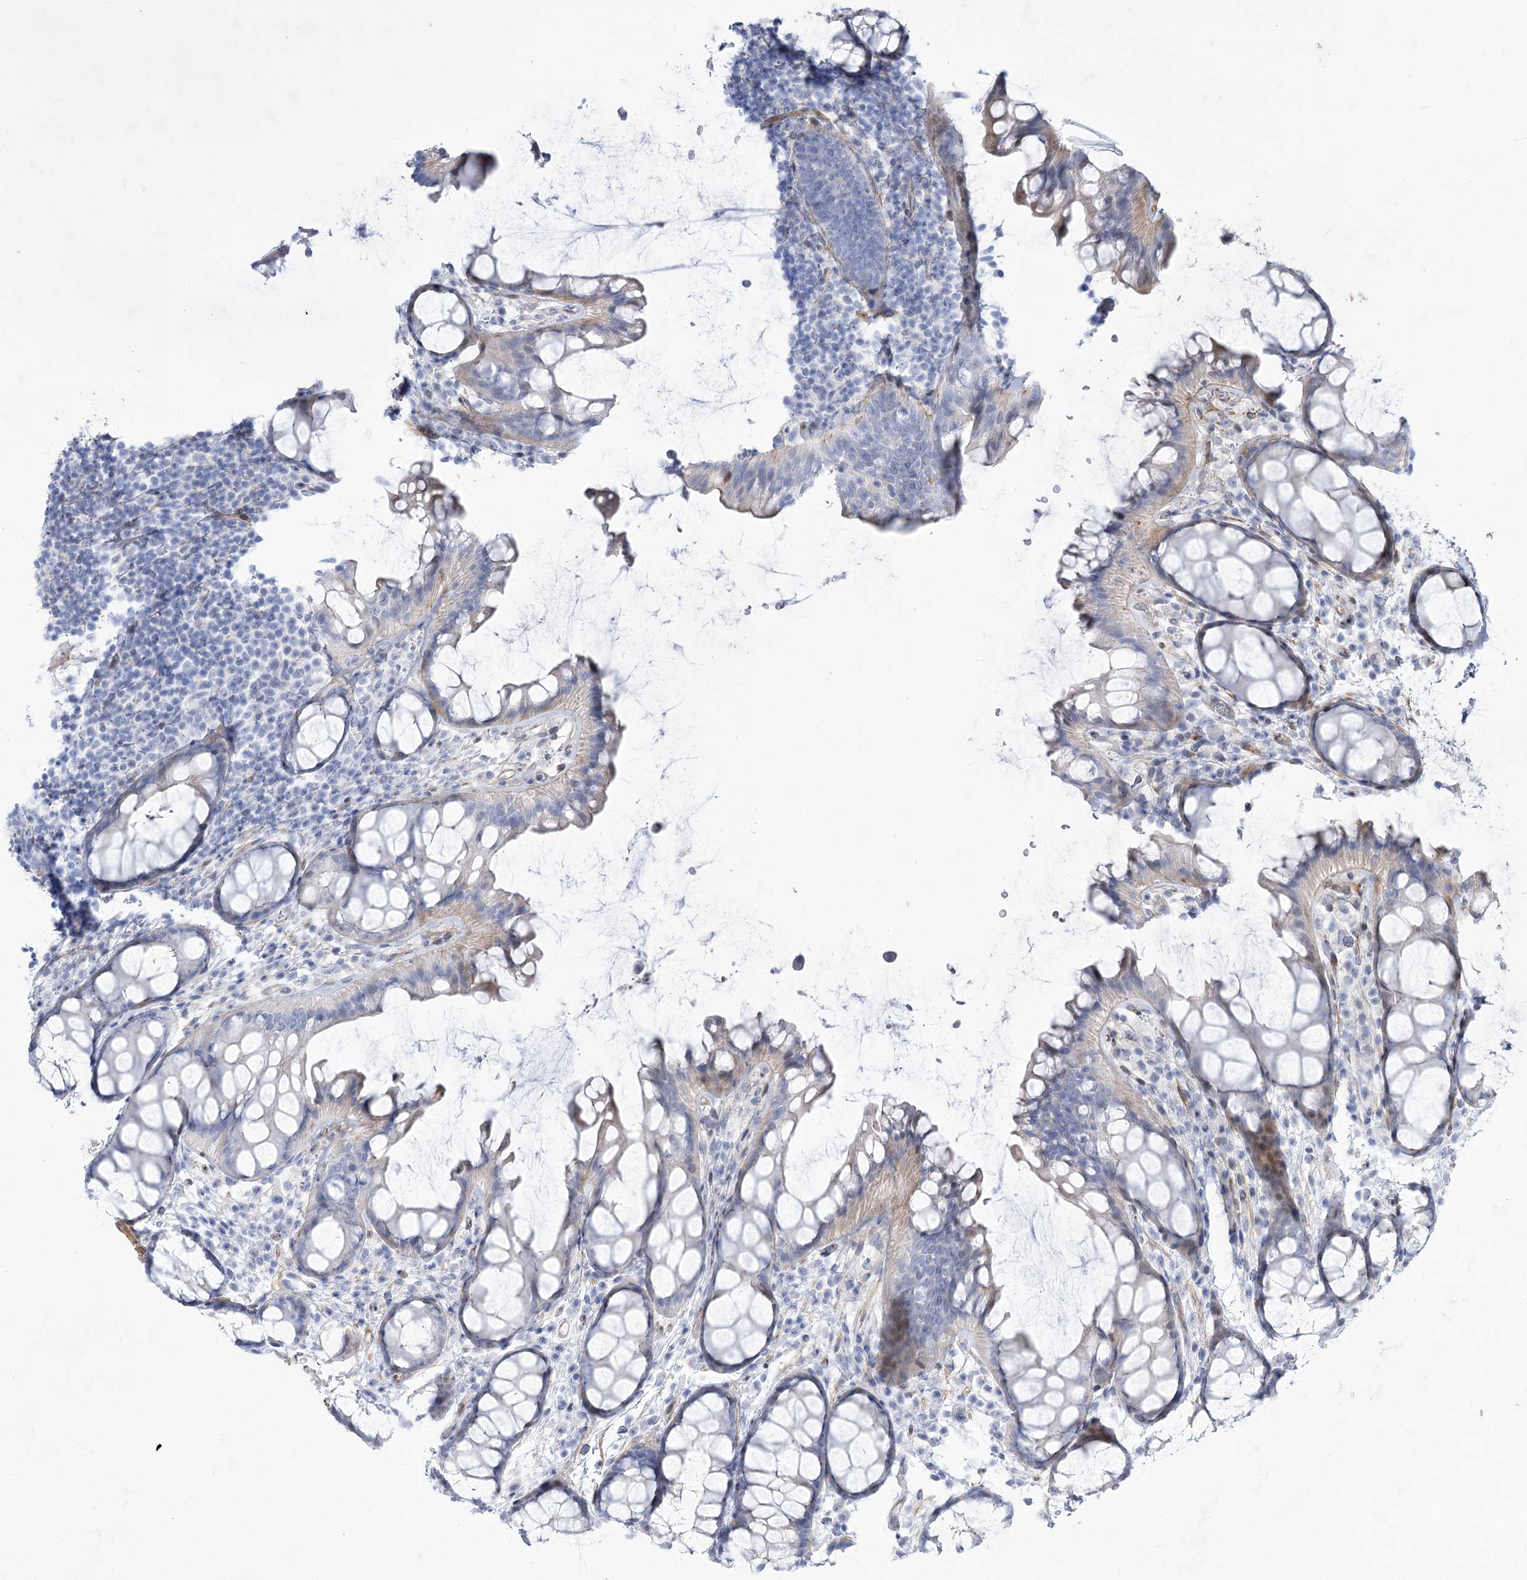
{"staining": {"intensity": "moderate", "quantity": "25%-75%", "location": "cytoplasmic/membranous"}, "tissue": "colon", "cell_type": "Endothelial cells", "image_type": "normal", "snomed": [{"axis": "morphology", "description": "Normal tissue, NOS"}, {"axis": "topography", "description": "Colon"}], "caption": "Moderate cytoplasmic/membranous protein expression is identified in about 25%-75% of endothelial cells in colon. (Stains: DAB in brown, nuclei in blue, Microscopy: brightfield microscopy at high magnification).", "gene": "ANKRD23", "patient": {"sex": "female", "age": 82}}